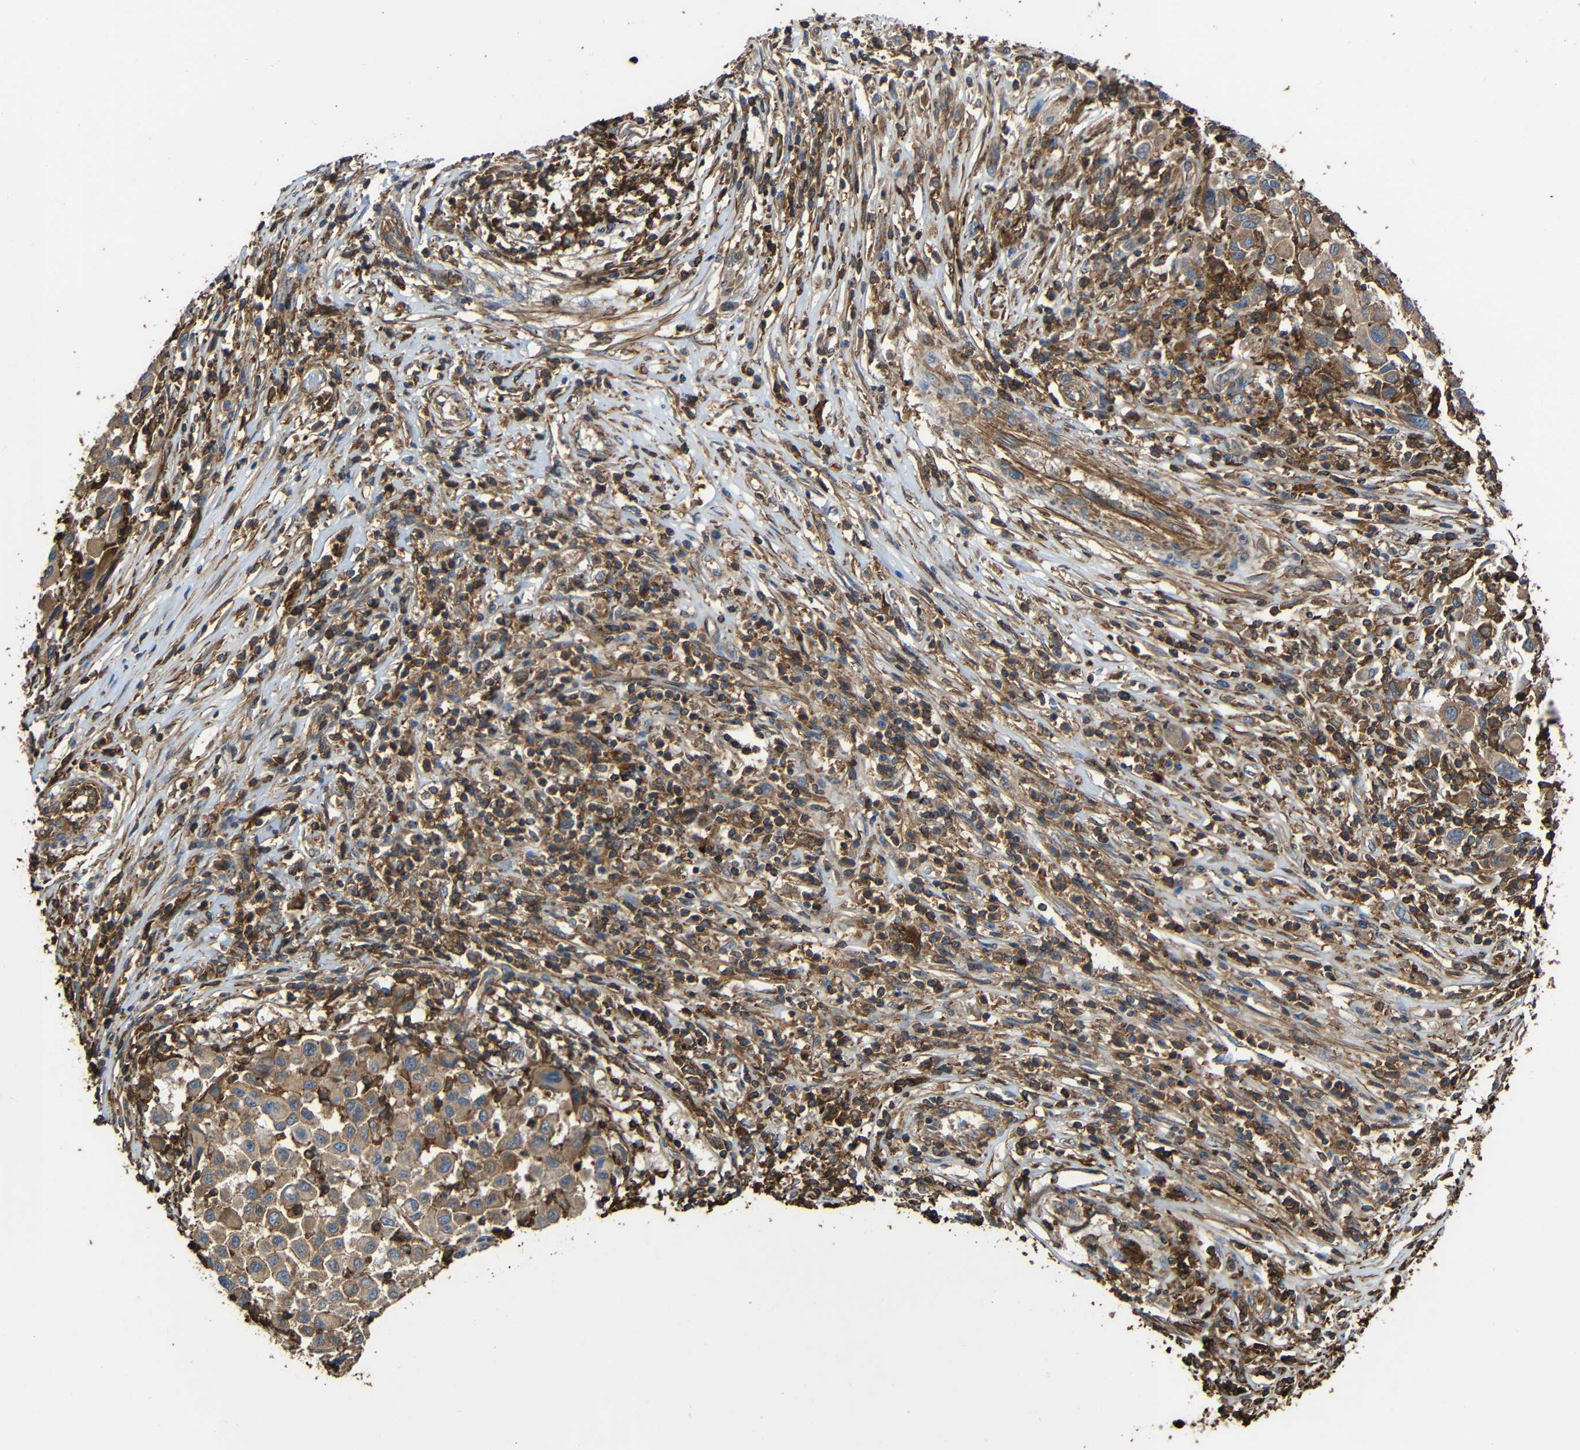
{"staining": {"intensity": "moderate", "quantity": ">75%", "location": "cytoplasmic/membranous"}, "tissue": "melanoma", "cell_type": "Tumor cells", "image_type": "cancer", "snomed": [{"axis": "morphology", "description": "Malignant melanoma, Metastatic site"}, {"axis": "topography", "description": "Lymph node"}], "caption": "IHC histopathology image of neoplastic tissue: melanoma stained using IHC demonstrates medium levels of moderate protein expression localized specifically in the cytoplasmic/membranous of tumor cells, appearing as a cytoplasmic/membranous brown color.", "gene": "RHOT2", "patient": {"sex": "male", "age": 61}}